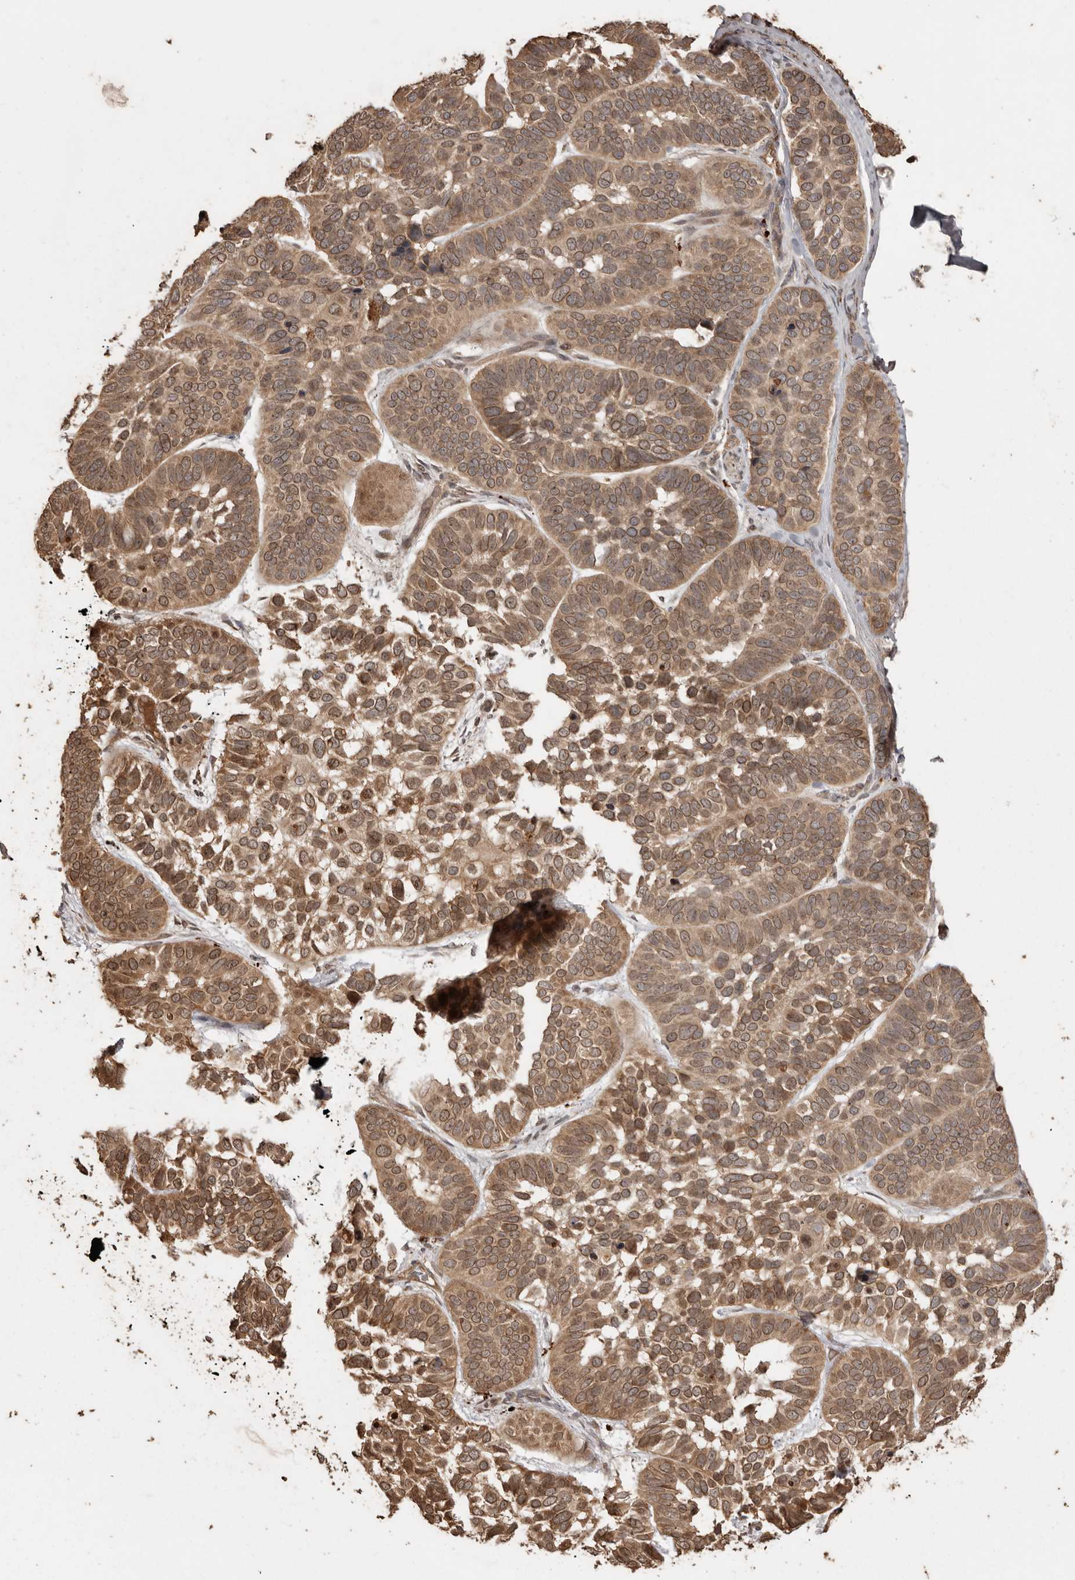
{"staining": {"intensity": "moderate", "quantity": ">75%", "location": "cytoplasmic/membranous,nuclear"}, "tissue": "skin cancer", "cell_type": "Tumor cells", "image_type": "cancer", "snomed": [{"axis": "morphology", "description": "Basal cell carcinoma"}, {"axis": "topography", "description": "Skin"}], "caption": "IHC histopathology image of skin cancer (basal cell carcinoma) stained for a protein (brown), which exhibits medium levels of moderate cytoplasmic/membranous and nuclear expression in about >75% of tumor cells.", "gene": "NUP43", "patient": {"sex": "male", "age": 62}}